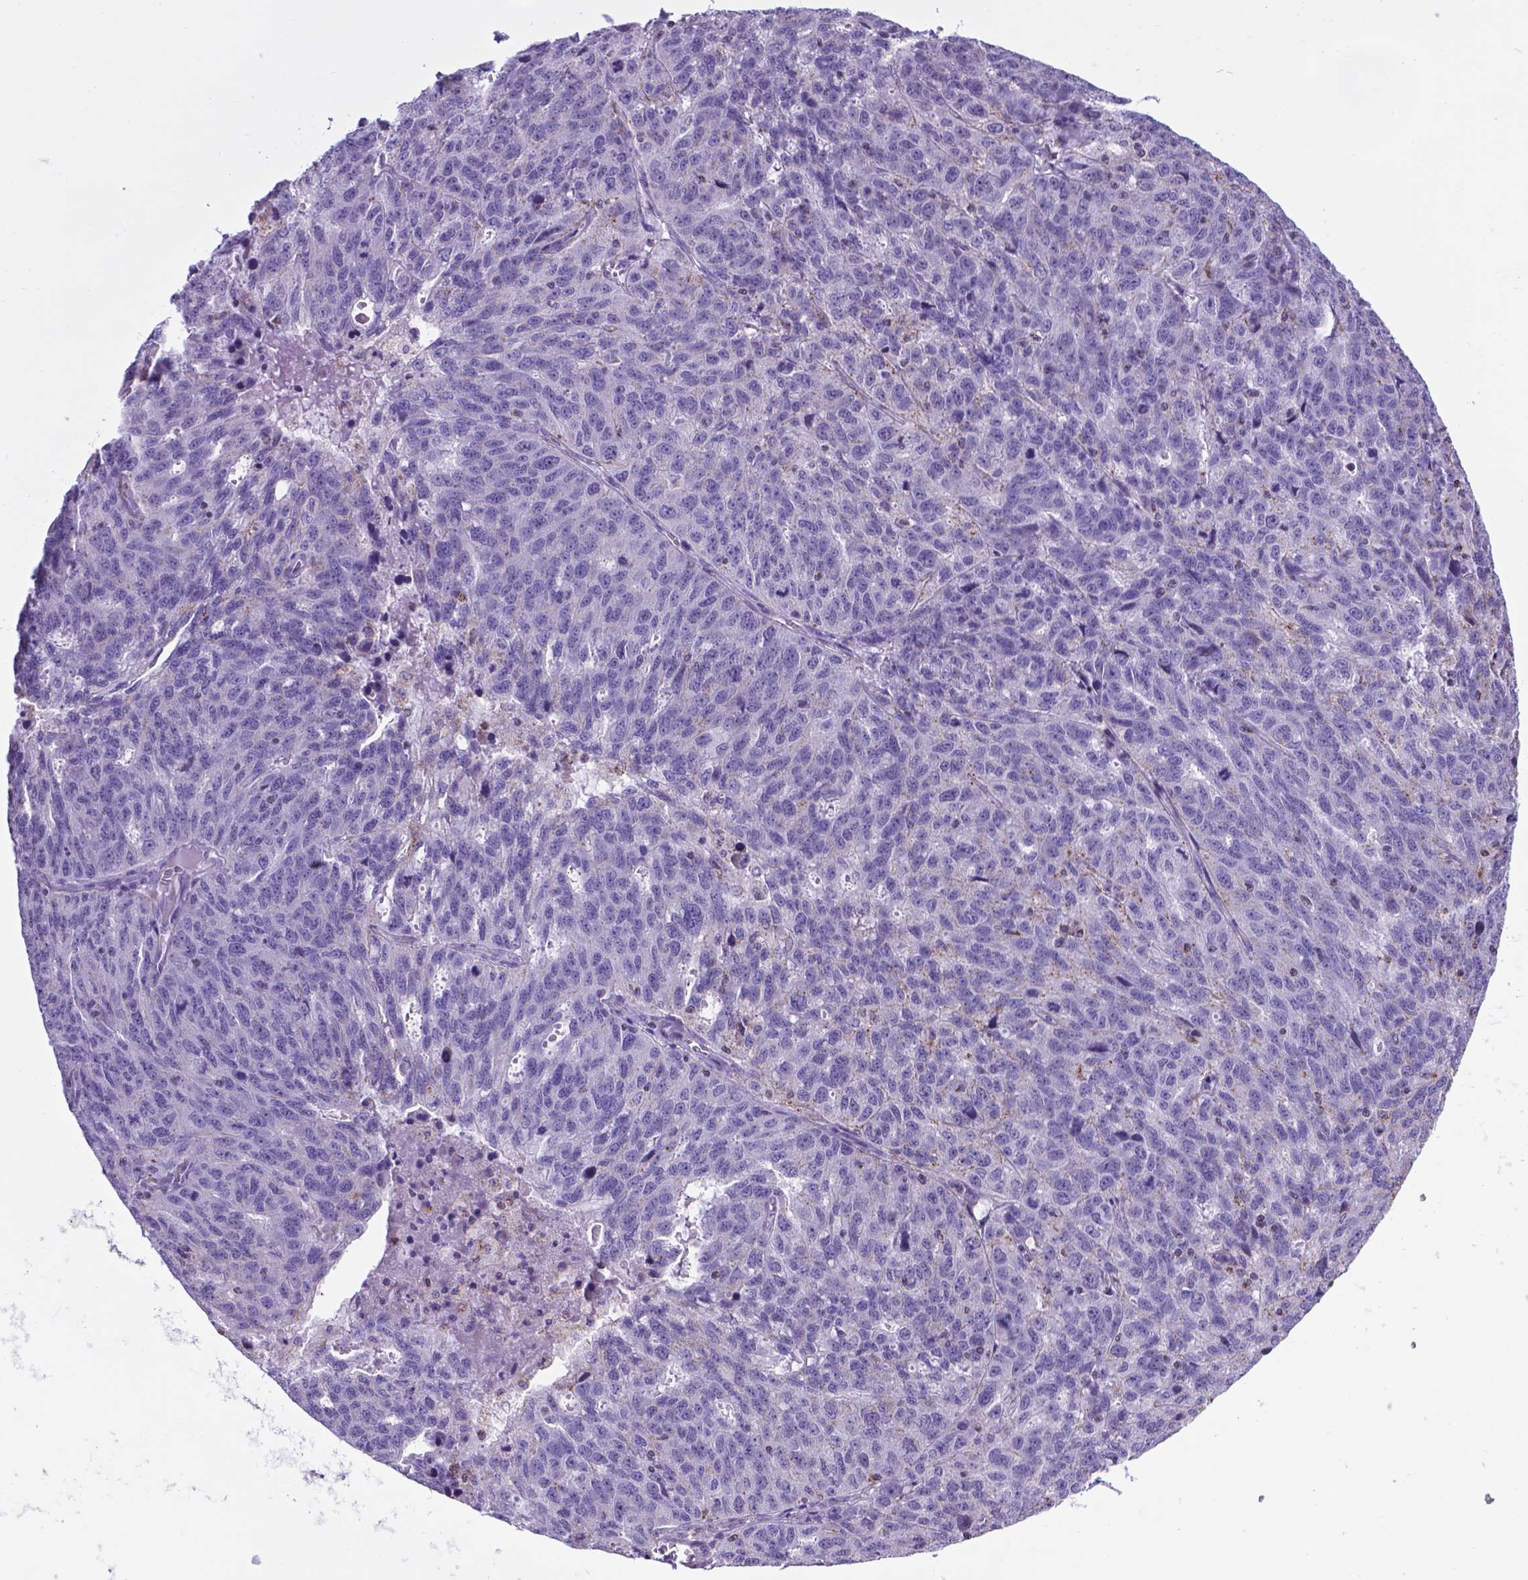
{"staining": {"intensity": "negative", "quantity": "none", "location": "none"}, "tissue": "ovarian cancer", "cell_type": "Tumor cells", "image_type": "cancer", "snomed": [{"axis": "morphology", "description": "Cystadenocarcinoma, serous, NOS"}, {"axis": "topography", "description": "Ovary"}], "caption": "Immunohistochemical staining of ovarian cancer (serous cystadenocarcinoma) reveals no significant staining in tumor cells.", "gene": "POU3F3", "patient": {"sex": "female", "age": 71}}